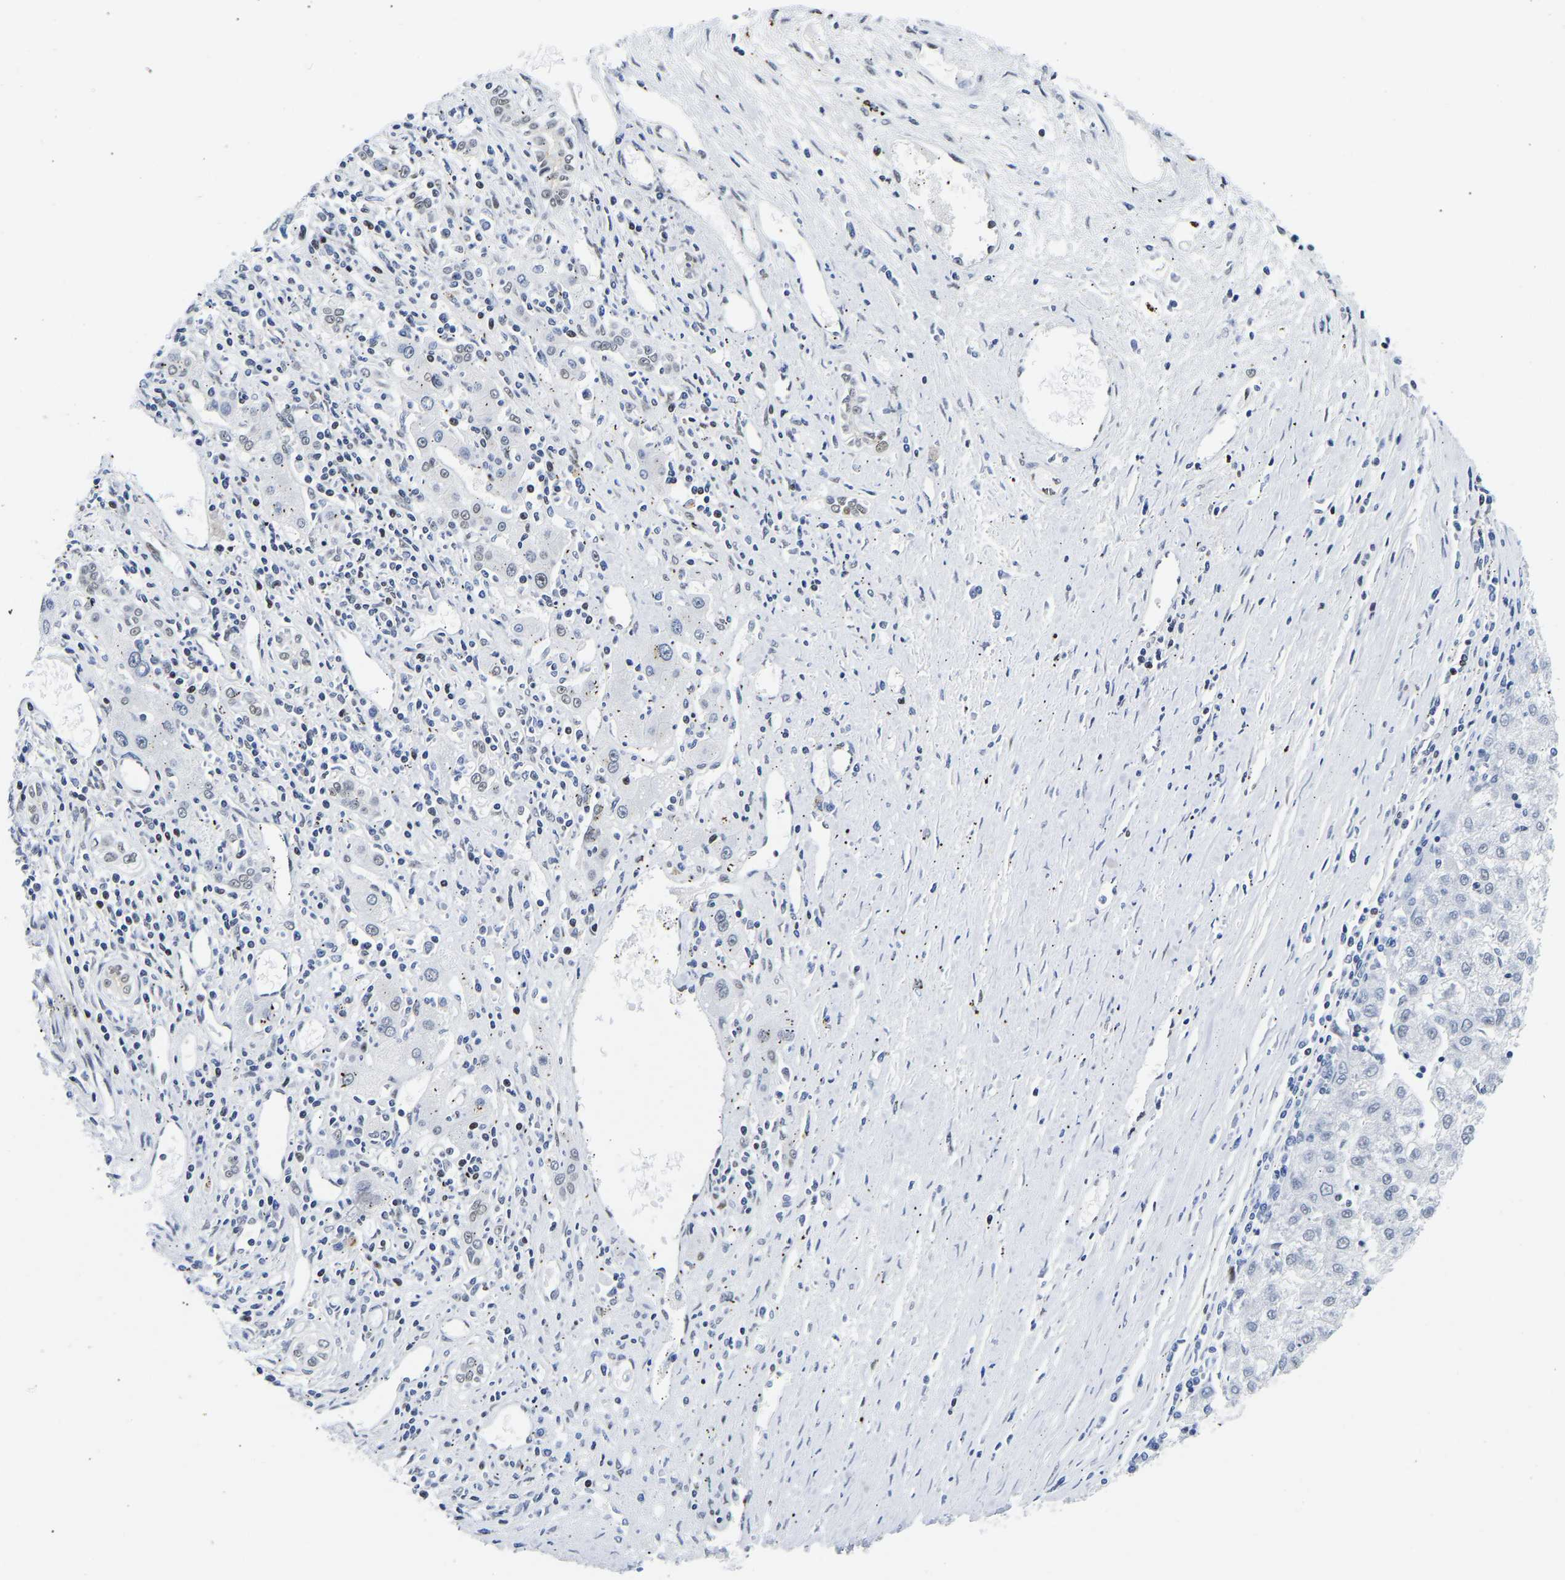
{"staining": {"intensity": "negative", "quantity": "none", "location": "none"}, "tissue": "liver cancer", "cell_type": "Tumor cells", "image_type": "cancer", "snomed": [{"axis": "morphology", "description": "Carcinoma, Hepatocellular, NOS"}, {"axis": "topography", "description": "Liver"}], "caption": "Photomicrograph shows no protein expression in tumor cells of liver cancer tissue.", "gene": "PTRHD1", "patient": {"sex": "male", "age": 72}}